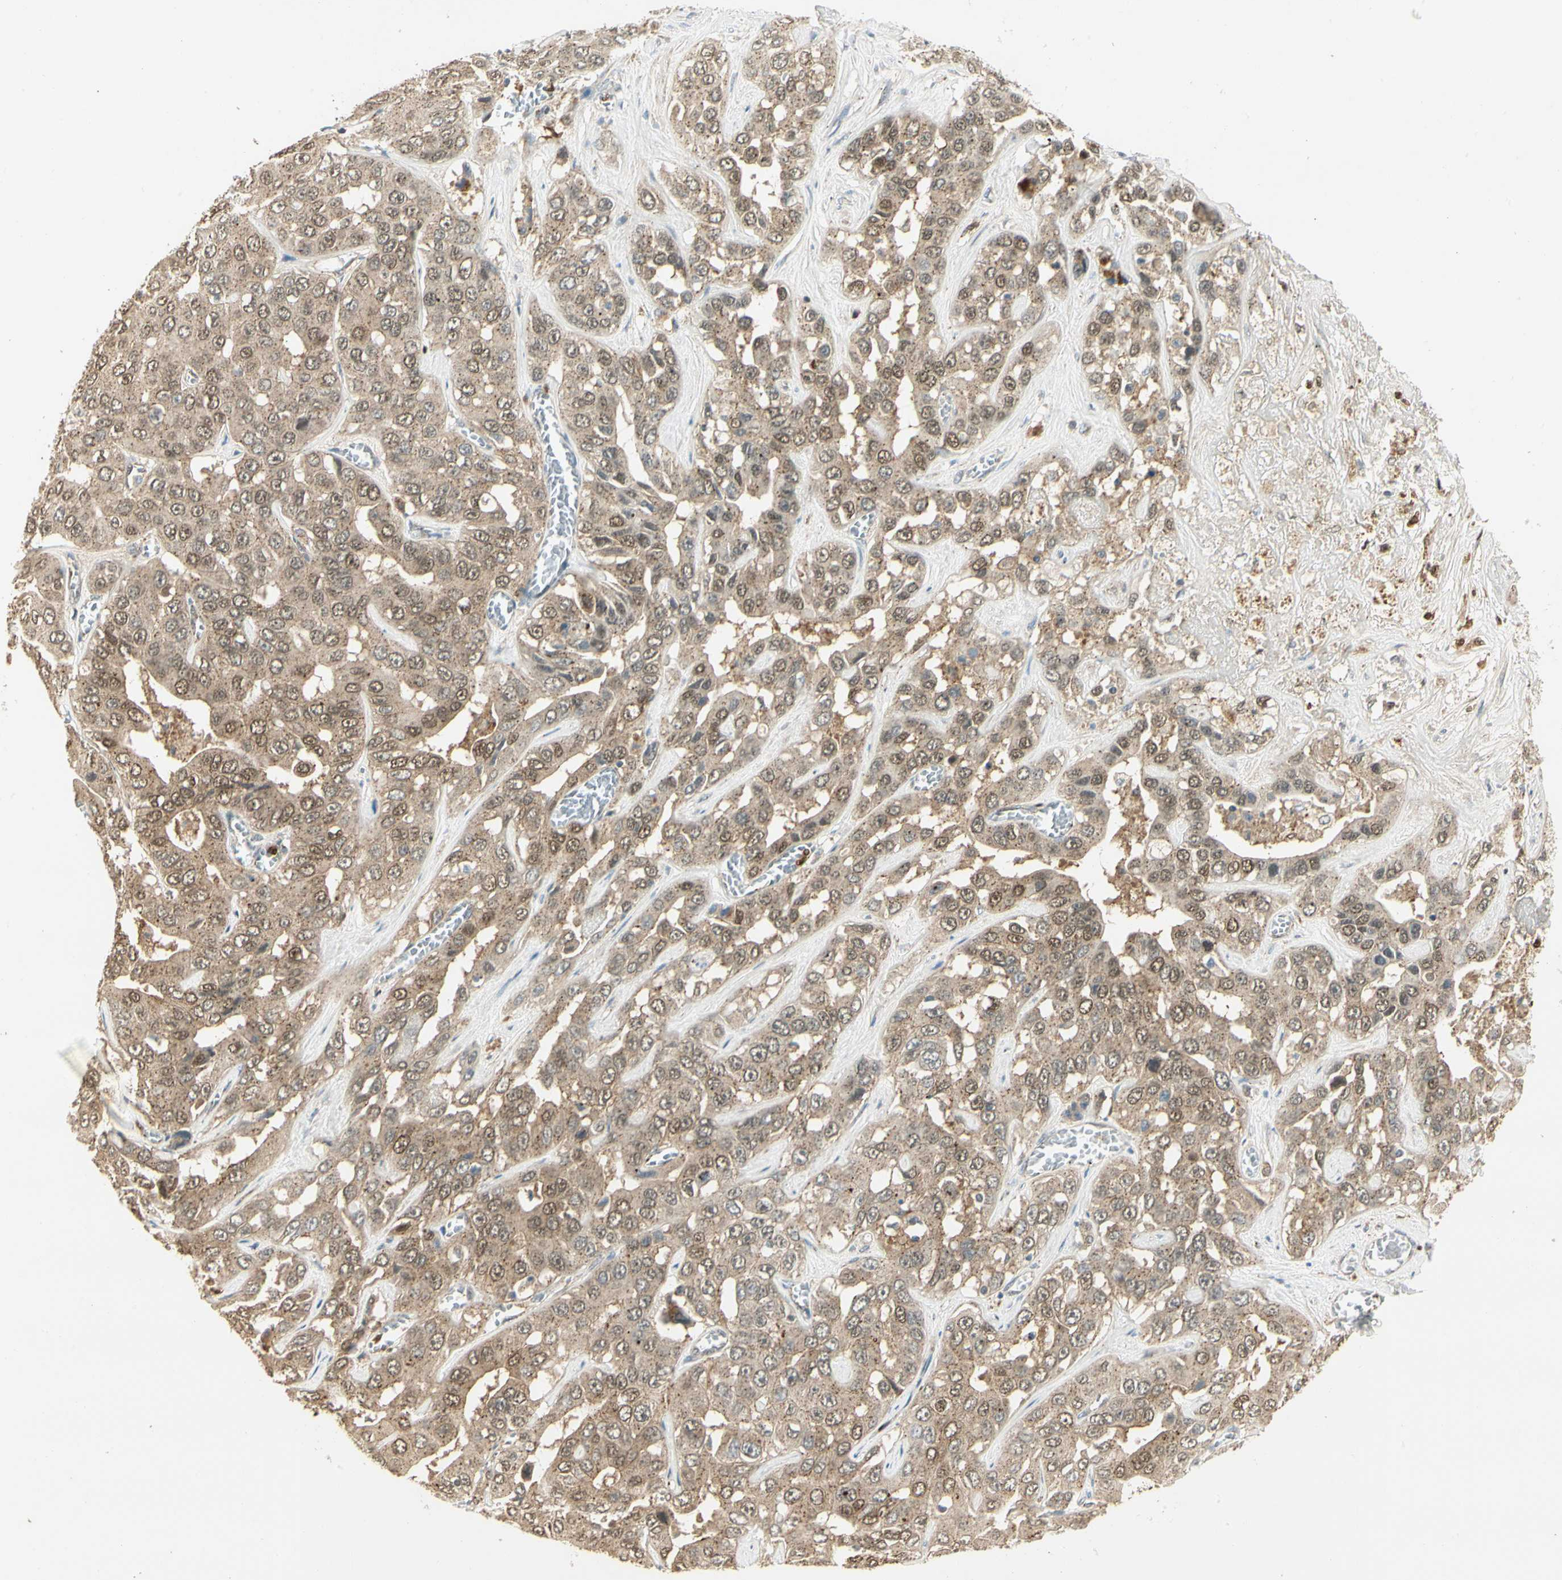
{"staining": {"intensity": "weak", "quantity": ">75%", "location": "cytoplasmic/membranous,nuclear"}, "tissue": "liver cancer", "cell_type": "Tumor cells", "image_type": "cancer", "snomed": [{"axis": "morphology", "description": "Cholangiocarcinoma"}, {"axis": "topography", "description": "Liver"}], "caption": "Protein analysis of liver cancer (cholangiocarcinoma) tissue exhibits weak cytoplasmic/membranous and nuclear positivity in approximately >75% of tumor cells. The staining was performed using DAB, with brown indicating positive protein expression. Nuclei are stained blue with hematoxylin.", "gene": "LTA4H", "patient": {"sex": "female", "age": 52}}